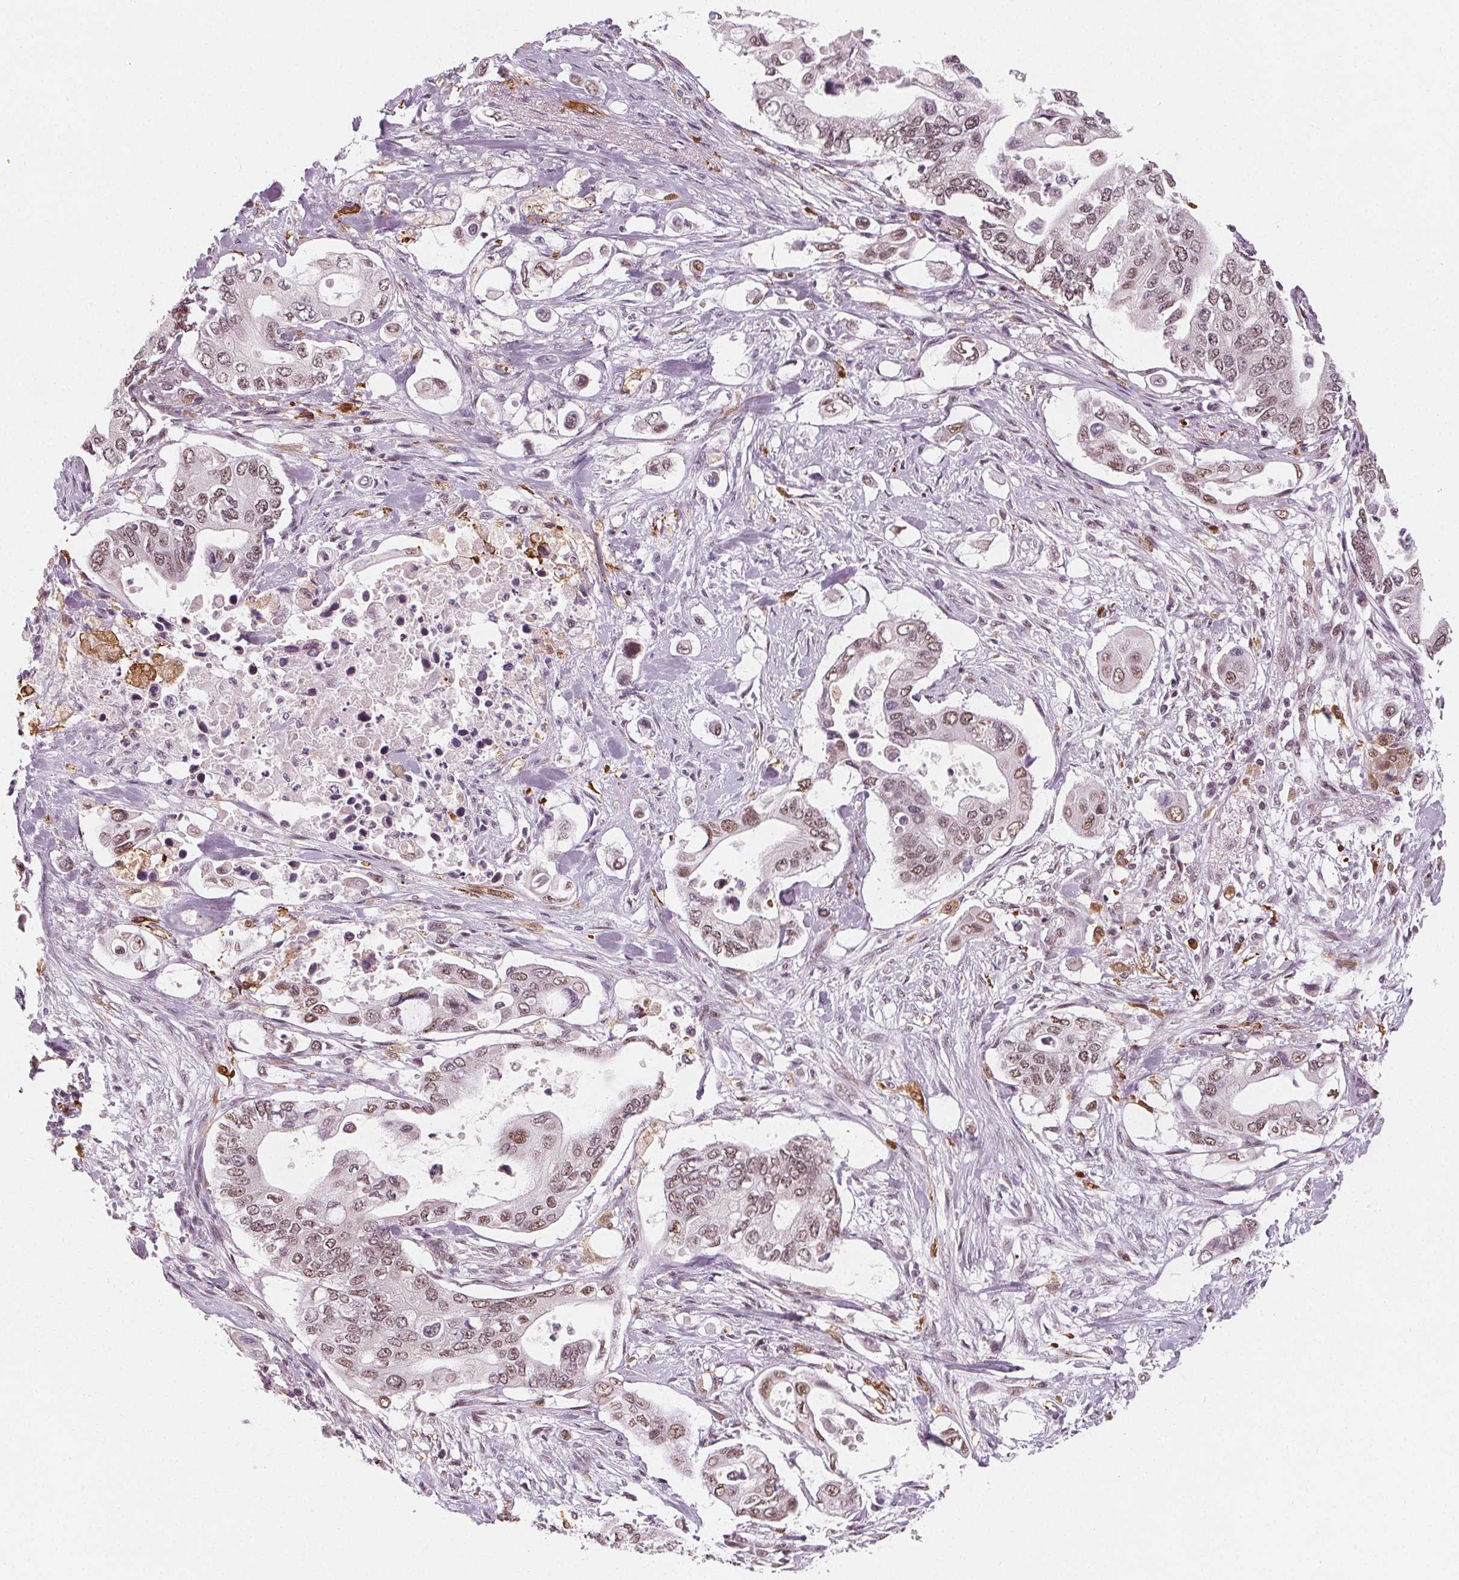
{"staining": {"intensity": "moderate", "quantity": "25%-75%", "location": "nuclear"}, "tissue": "pancreatic cancer", "cell_type": "Tumor cells", "image_type": "cancer", "snomed": [{"axis": "morphology", "description": "Adenocarcinoma, NOS"}, {"axis": "topography", "description": "Pancreas"}], "caption": "The immunohistochemical stain highlights moderate nuclear positivity in tumor cells of pancreatic adenocarcinoma tissue.", "gene": "DPM2", "patient": {"sex": "female", "age": 63}}